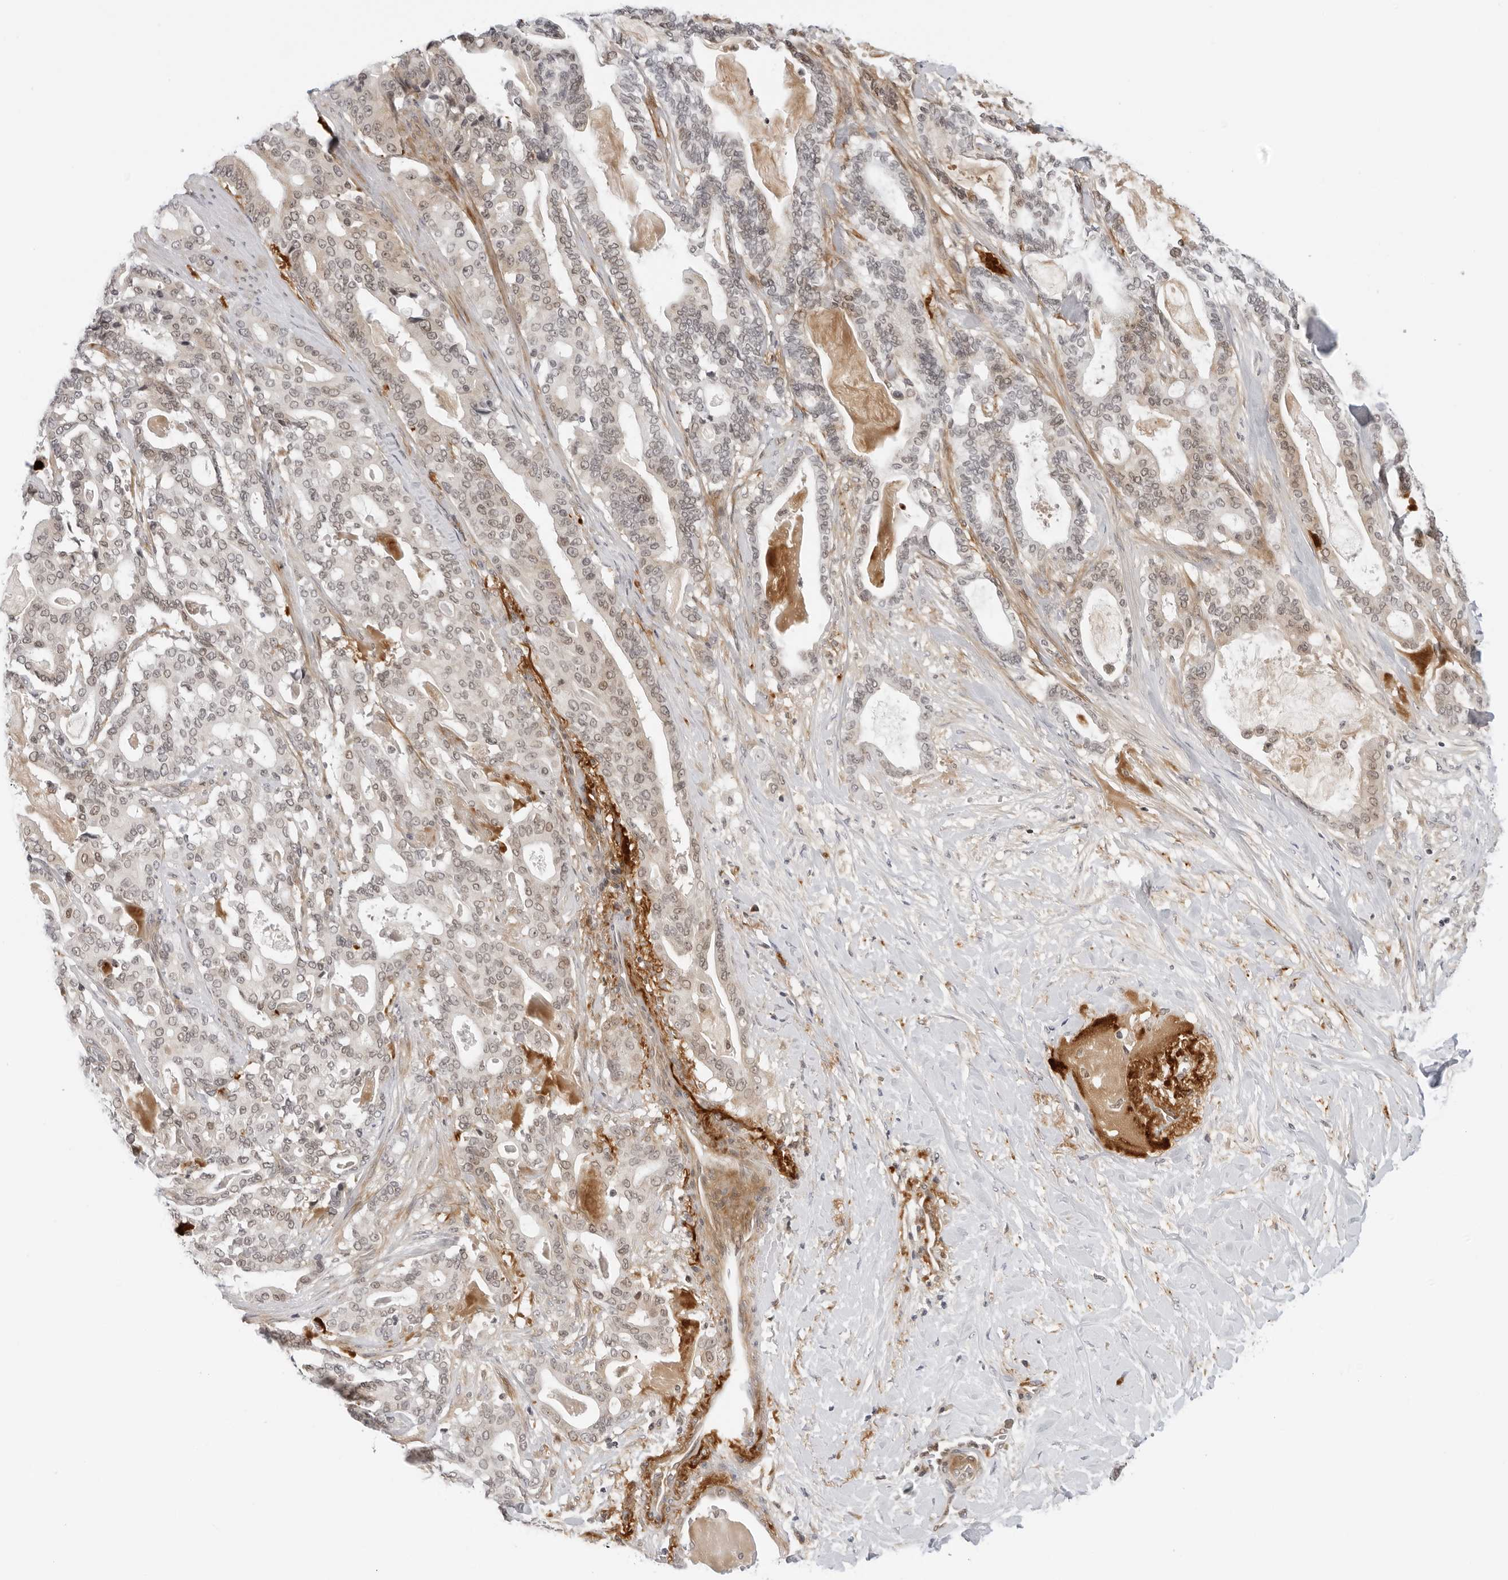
{"staining": {"intensity": "moderate", "quantity": "25%-75%", "location": "cytoplasmic/membranous"}, "tissue": "pancreatic cancer", "cell_type": "Tumor cells", "image_type": "cancer", "snomed": [{"axis": "morphology", "description": "Adenocarcinoma, NOS"}, {"axis": "topography", "description": "Pancreas"}], "caption": "Tumor cells show medium levels of moderate cytoplasmic/membranous positivity in approximately 25%-75% of cells in human pancreatic cancer.", "gene": "SUGCT", "patient": {"sex": "male", "age": 63}}